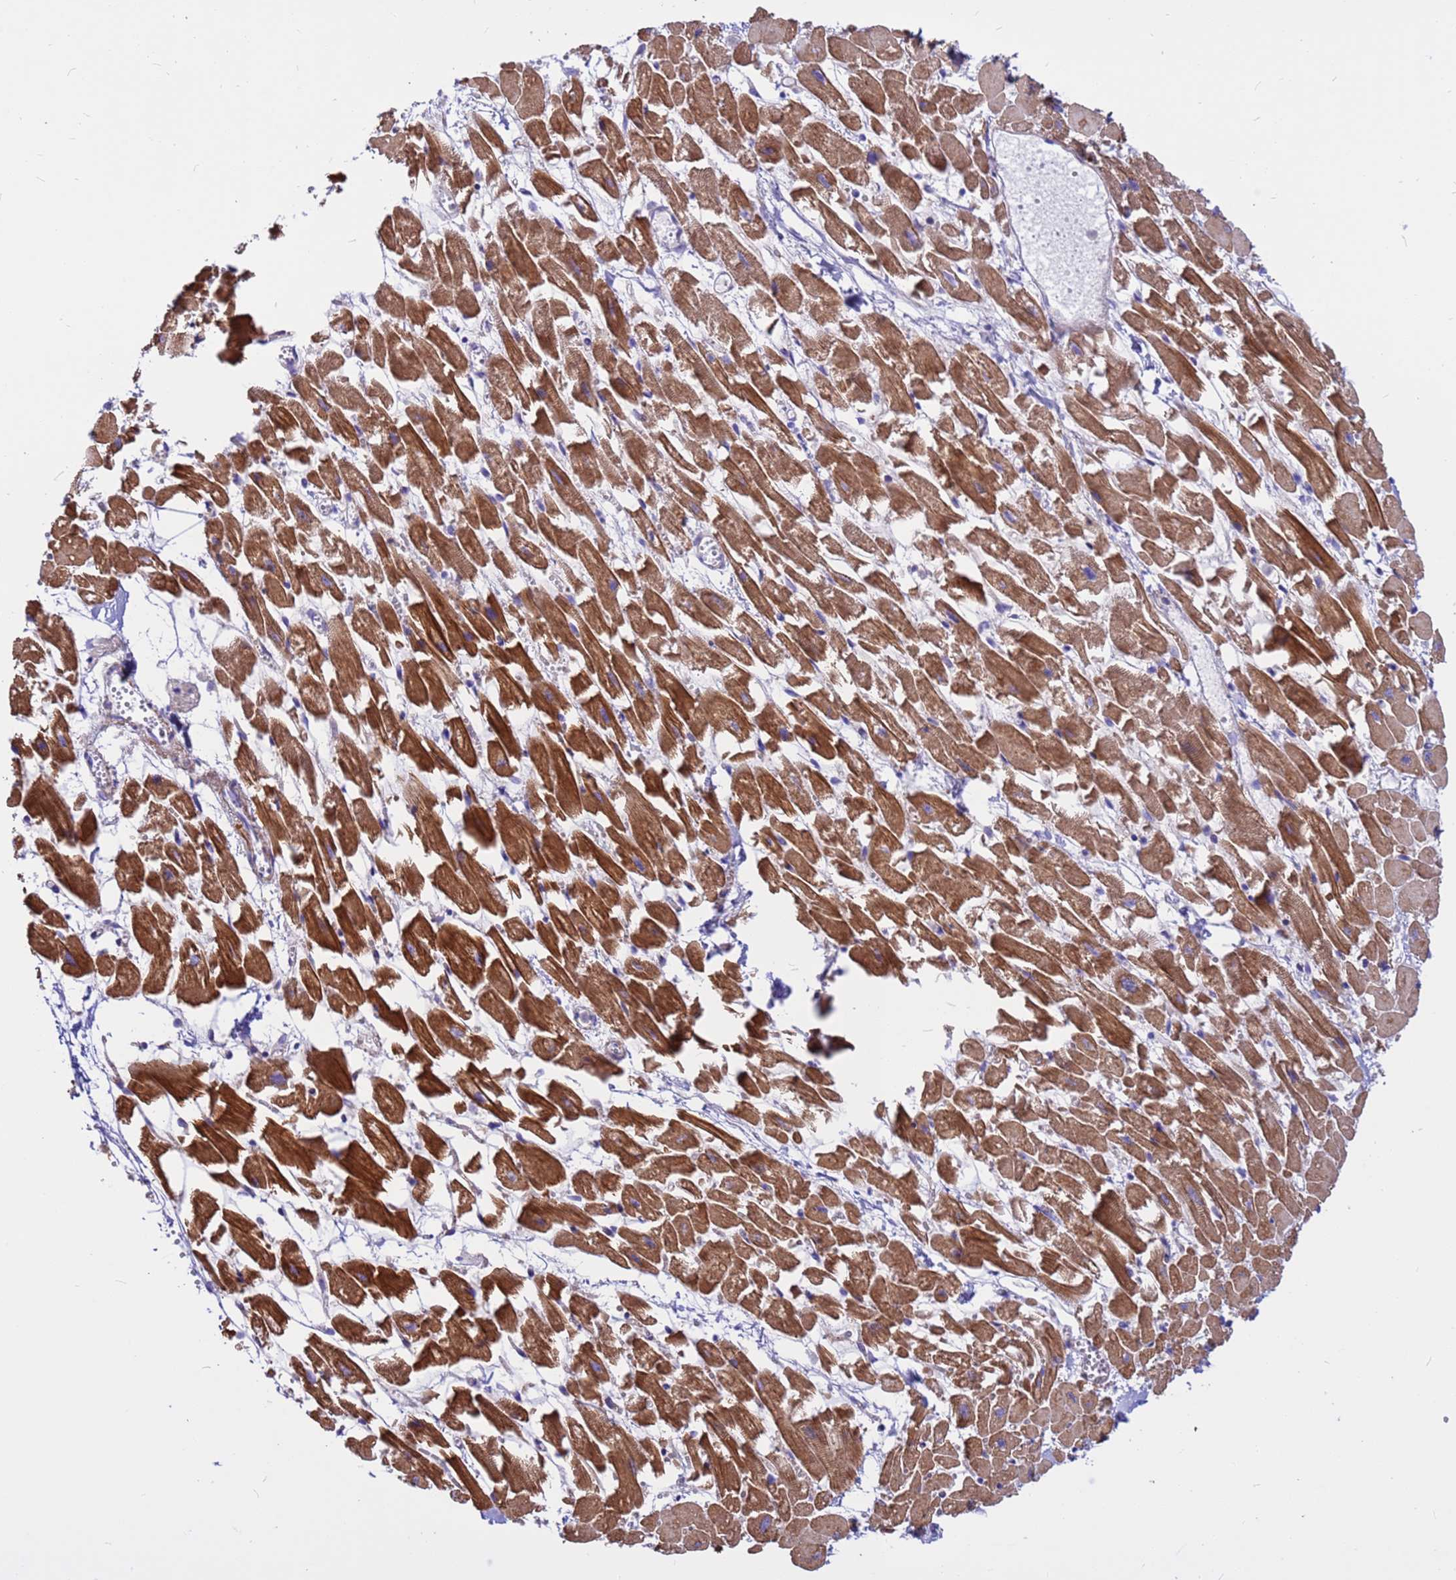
{"staining": {"intensity": "strong", "quantity": ">75%", "location": "cytoplasmic/membranous"}, "tissue": "heart muscle", "cell_type": "Cardiomyocytes", "image_type": "normal", "snomed": [{"axis": "morphology", "description": "Normal tissue, NOS"}, {"axis": "topography", "description": "Heart"}], "caption": "Immunohistochemical staining of benign heart muscle displays >75% levels of strong cytoplasmic/membranous protein staining in about >75% of cardiomyocytes. Immunohistochemistry (ihc) stains the protein in brown and the nuclei are stained blue.", "gene": "CRHBP", "patient": {"sex": "female", "age": 64}}